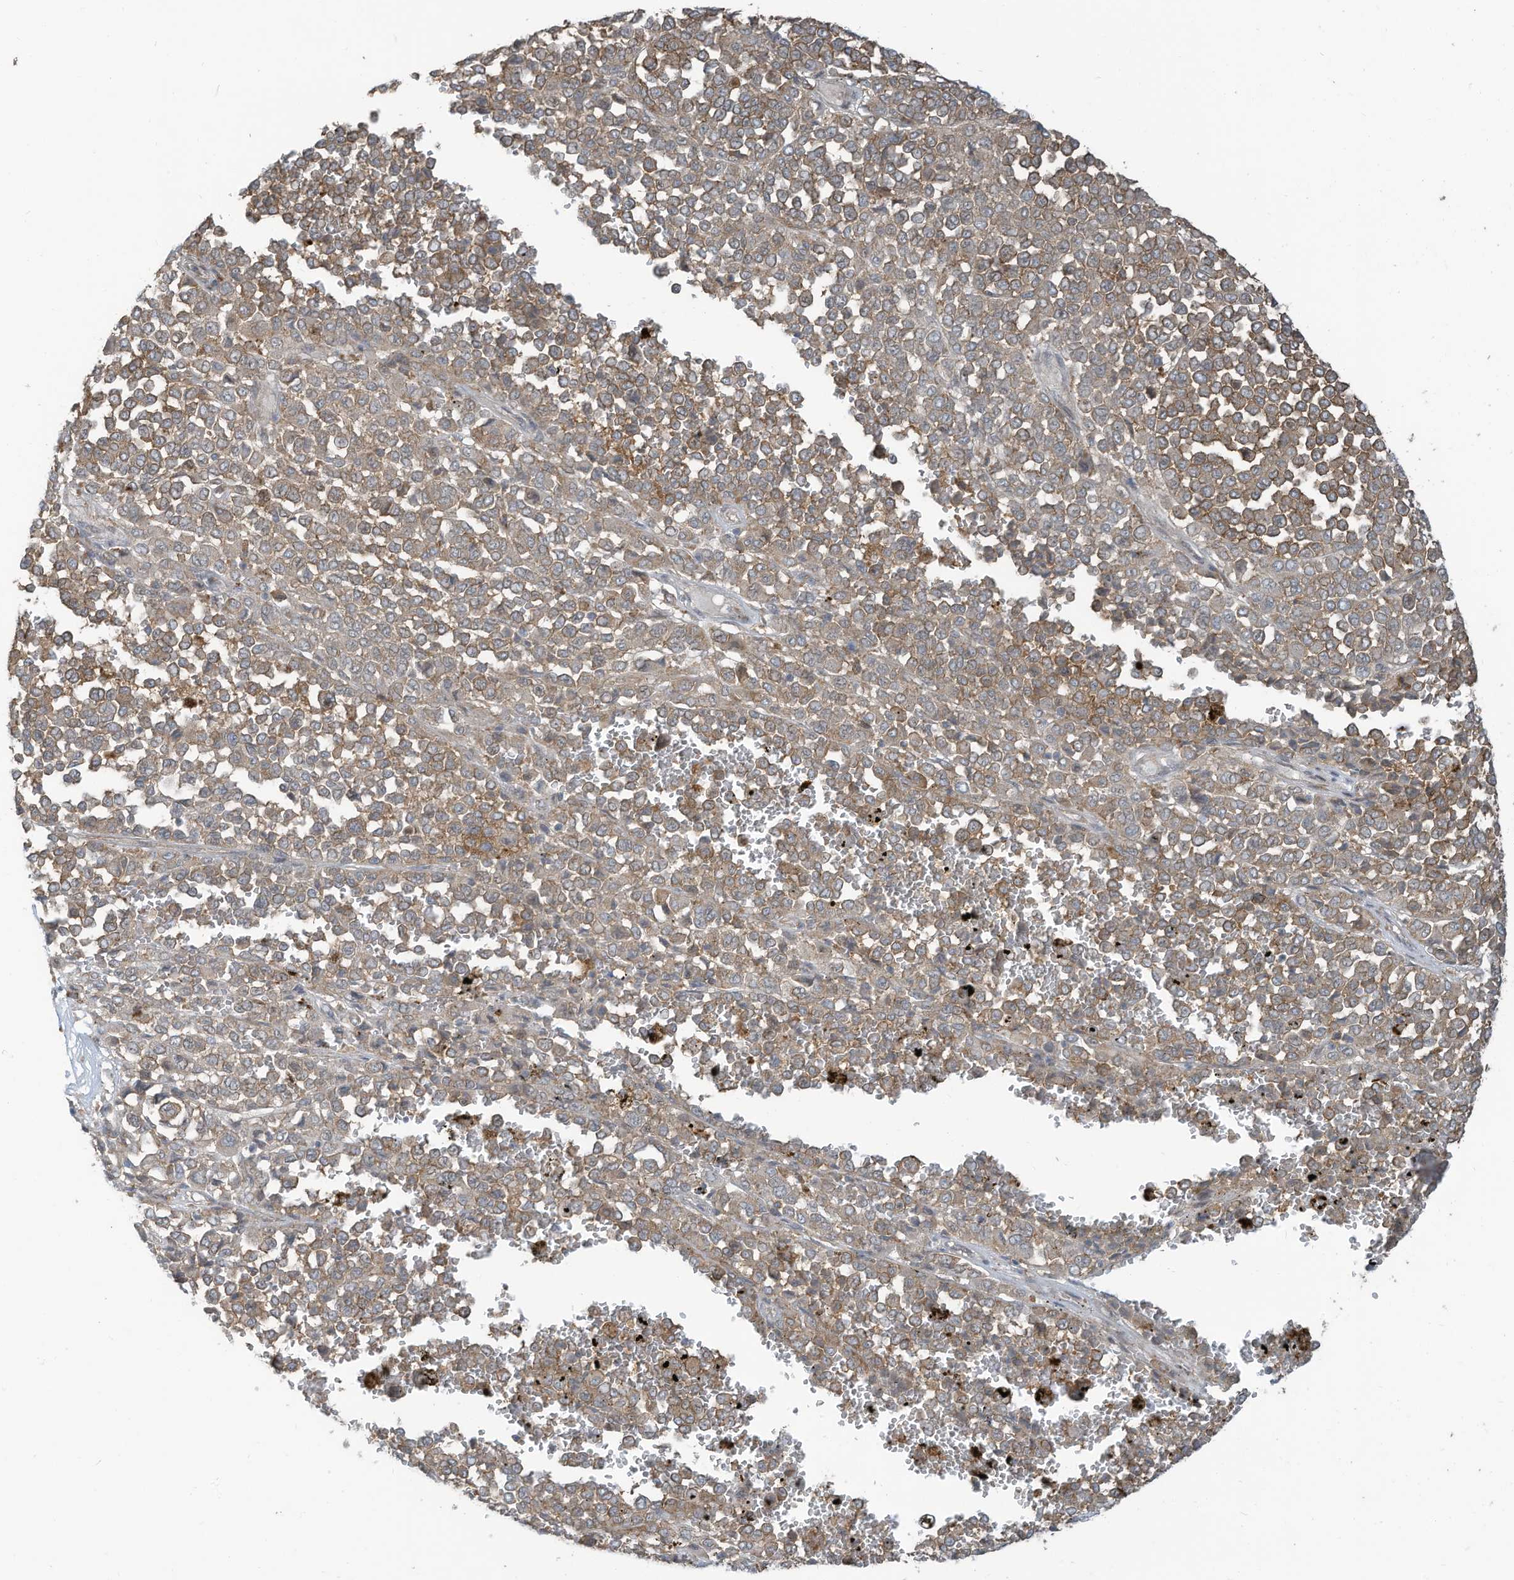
{"staining": {"intensity": "moderate", "quantity": "25%-75%", "location": "cytoplasmic/membranous"}, "tissue": "melanoma", "cell_type": "Tumor cells", "image_type": "cancer", "snomed": [{"axis": "morphology", "description": "Malignant melanoma, Metastatic site"}, {"axis": "topography", "description": "Pancreas"}], "caption": "Brown immunohistochemical staining in melanoma displays moderate cytoplasmic/membranous expression in about 25%-75% of tumor cells.", "gene": "DZIP3", "patient": {"sex": "female", "age": 30}}